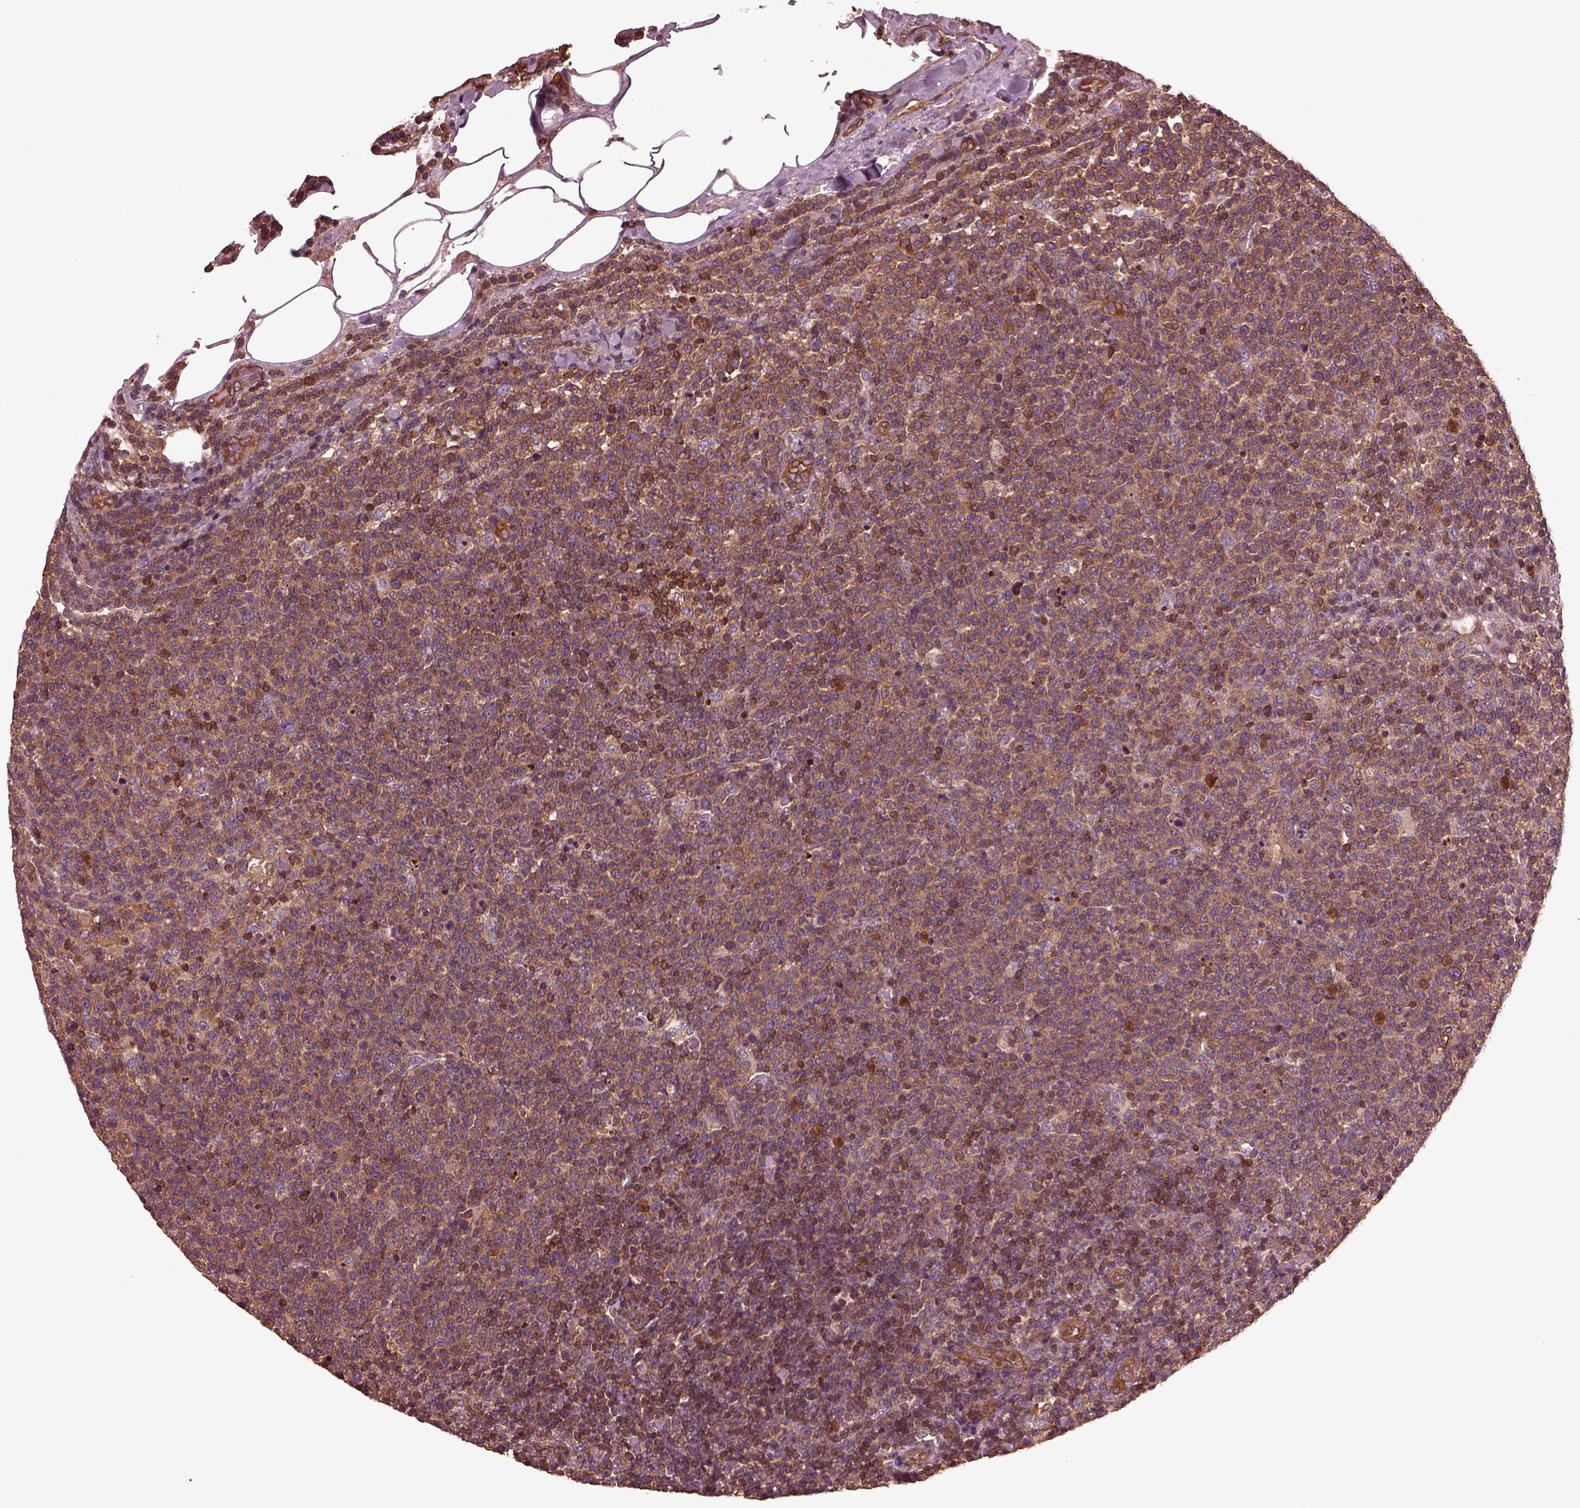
{"staining": {"intensity": "strong", "quantity": ">75%", "location": "cytoplasmic/membranous"}, "tissue": "lymphoma", "cell_type": "Tumor cells", "image_type": "cancer", "snomed": [{"axis": "morphology", "description": "Malignant lymphoma, non-Hodgkin's type, High grade"}, {"axis": "topography", "description": "Lymph node"}], "caption": "An image of lymphoma stained for a protein shows strong cytoplasmic/membranous brown staining in tumor cells. (DAB IHC with brightfield microscopy, high magnification).", "gene": "MYL6", "patient": {"sex": "male", "age": 61}}